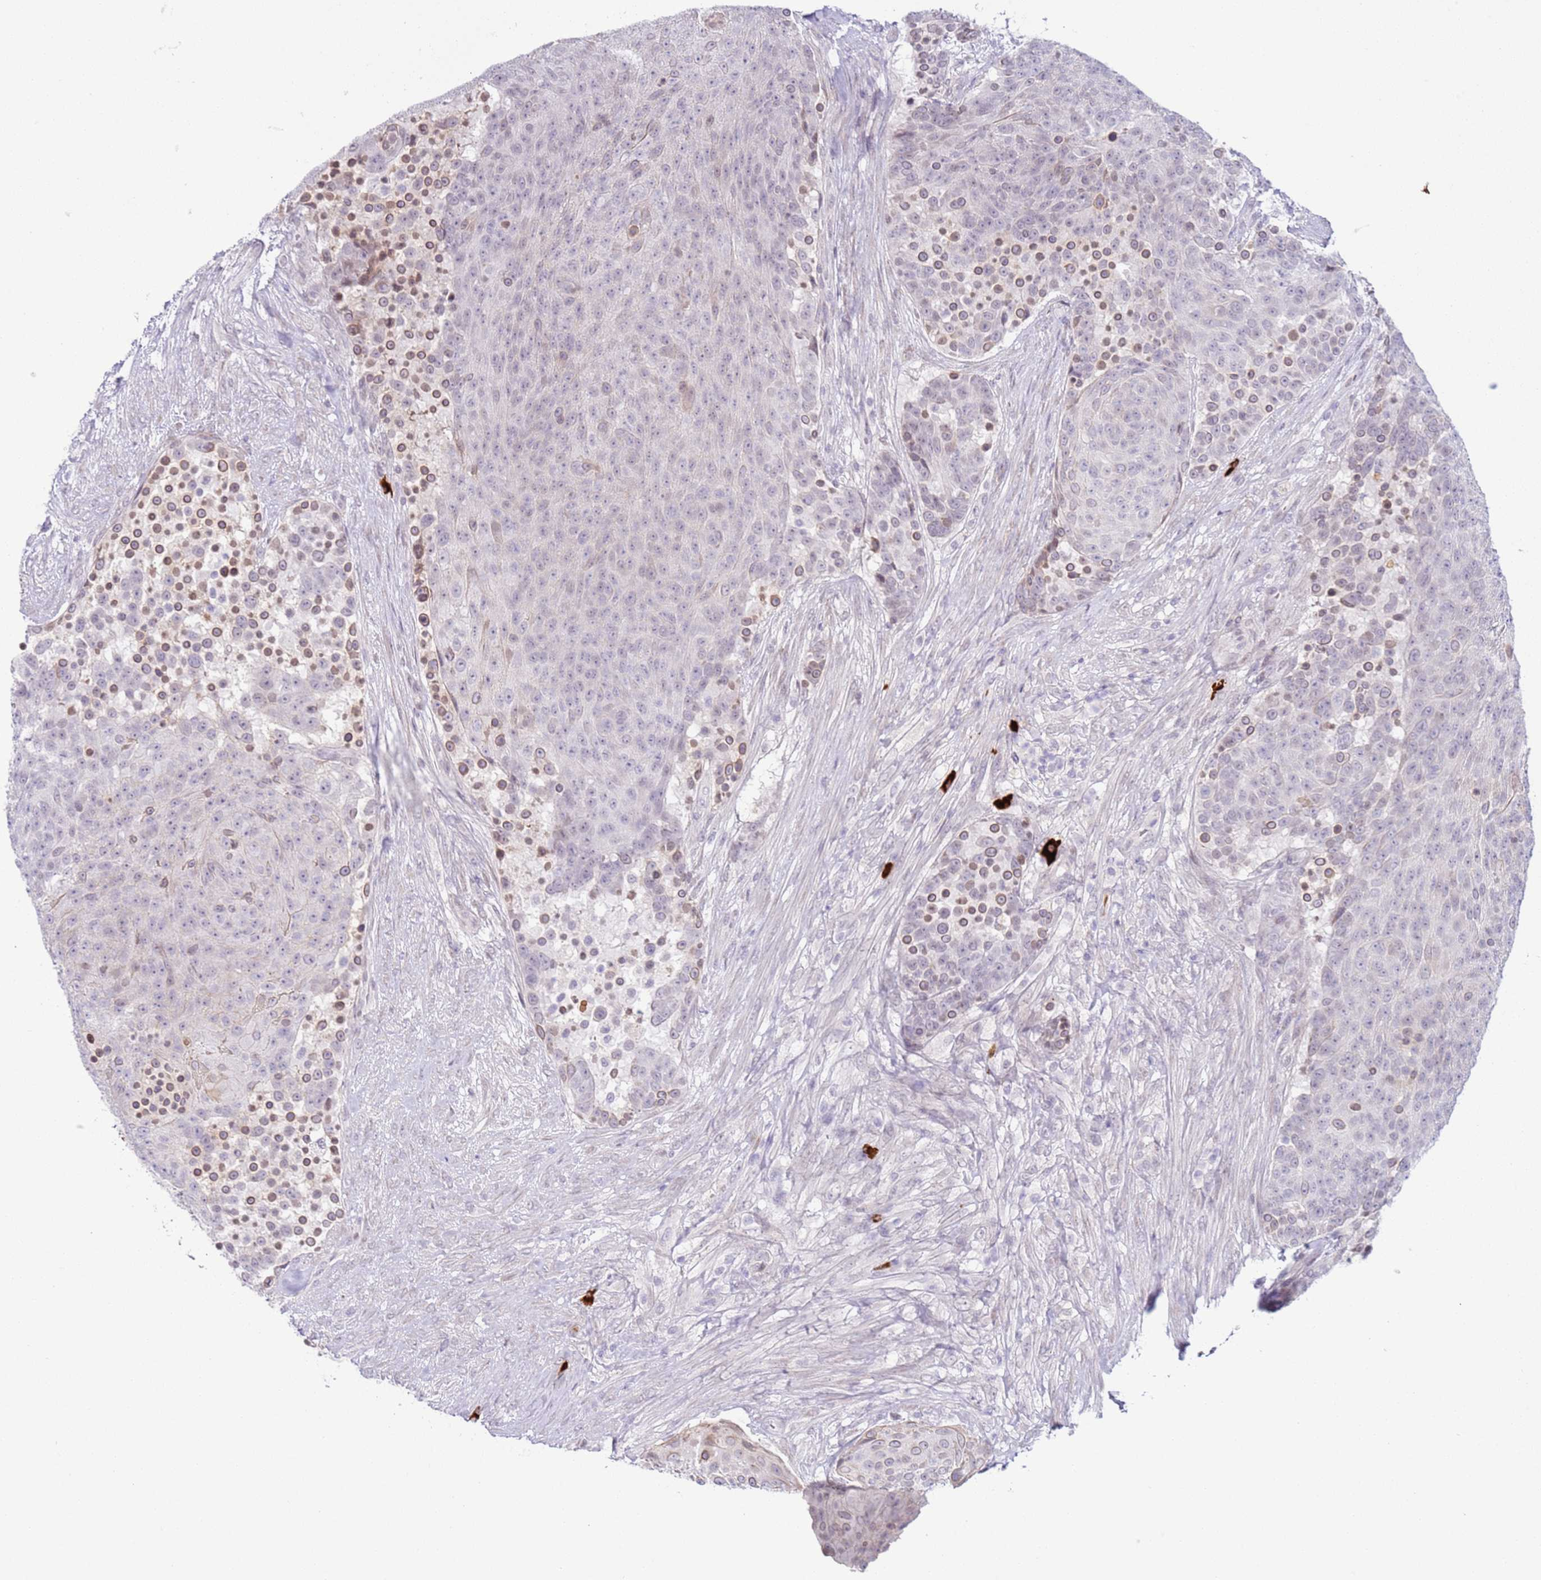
{"staining": {"intensity": "moderate", "quantity": "<25%", "location": "cytoplasmic/membranous"}, "tissue": "urothelial cancer", "cell_type": "Tumor cells", "image_type": "cancer", "snomed": [{"axis": "morphology", "description": "Urothelial carcinoma, High grade"}, {"axis": "topography", "description": "Urinary bladder"}], "caption": "Protein staining by immunohistochemistry (IHC) exhibits moderate cytoplasmic/membranous staining in about <25% of tumor cells in urothelial cancer.", "gene": "NPAP1", "patient": {"sex": "female", "age": 63}}